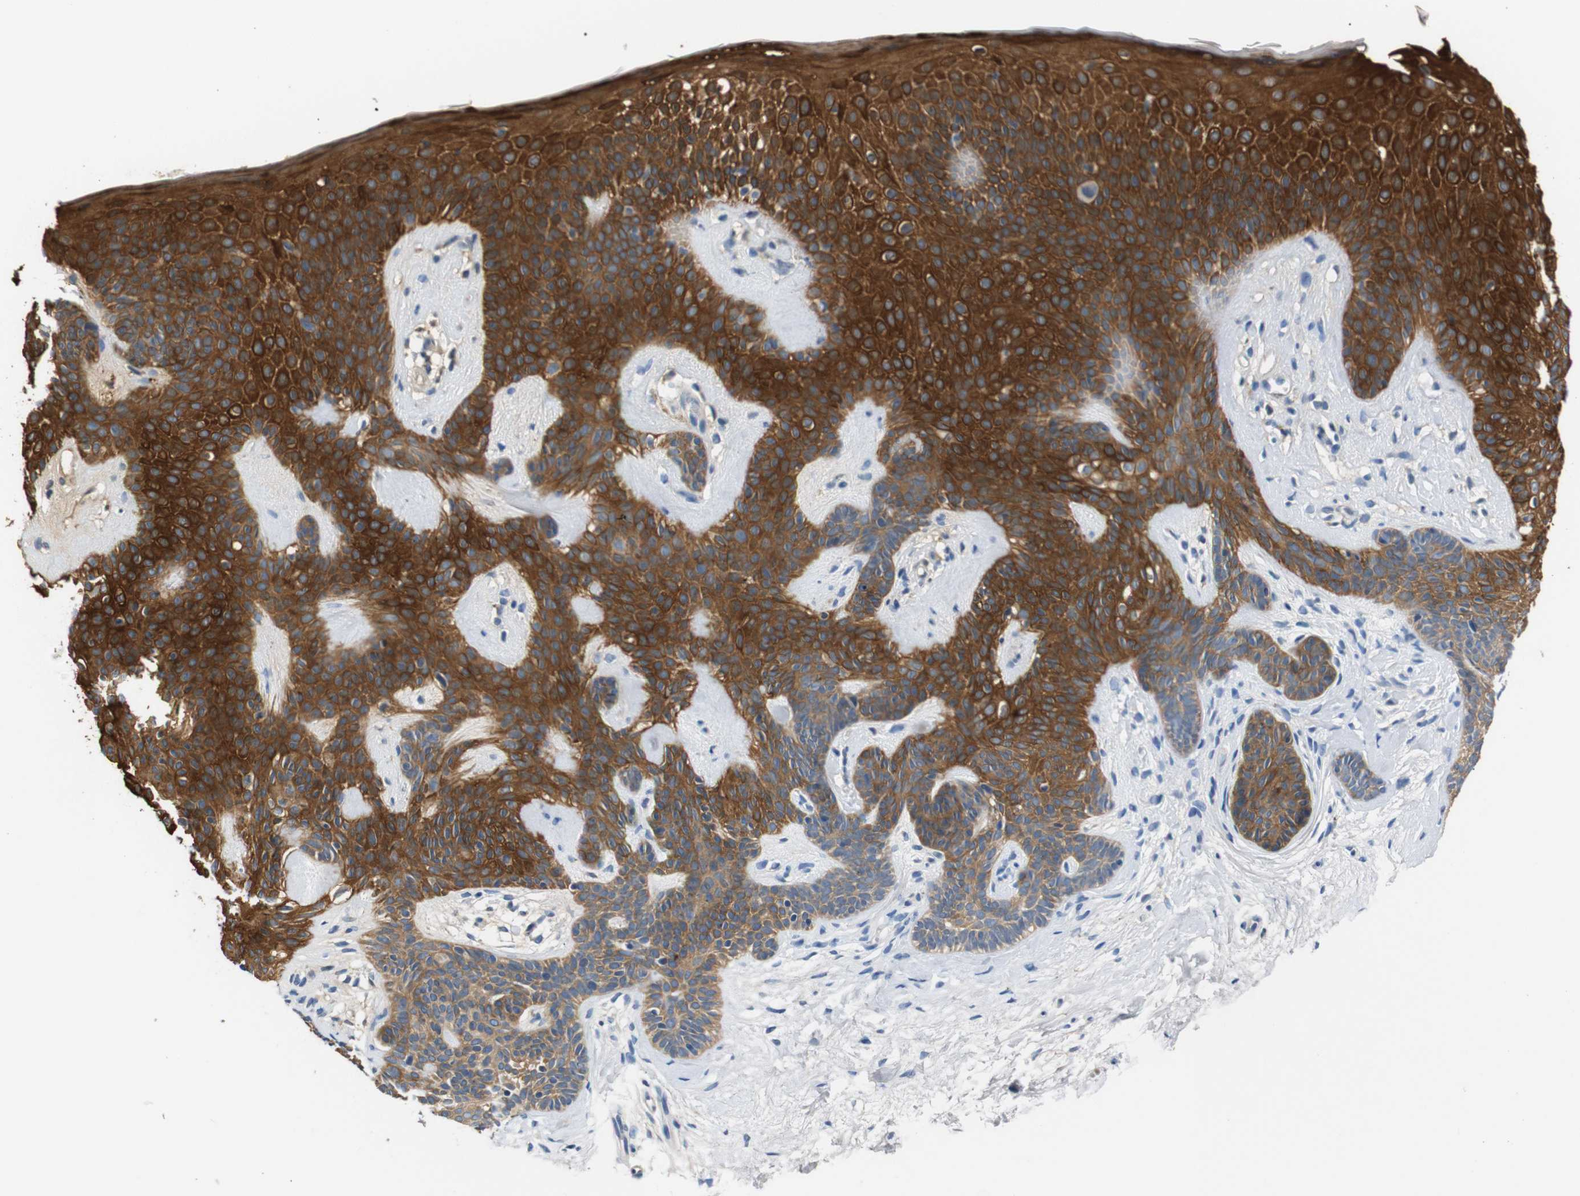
{"staining": {"intensity": "strong", "quantity": ">75%", "location": "cytoplasmic/membranous"}, "tissue": "skin cancer", "cell_type": "Tumor cells", "image_type": "cancer", "snomed": [{"axis": "morphology", "description": "Developmental malformation"}, {"axis": "morphology", "description": "Basal cell carcinoma"}, {"axis": "topography", "description": "Skin"}], "caption": "Strong cytoplasmic/membranous staining for a protein is identified in about >75% of tumor cells of skin basal cell carcinoma using immunohistochemistry.", "gene": "SFN", "patient": {"sex": "female", "age": 62}}